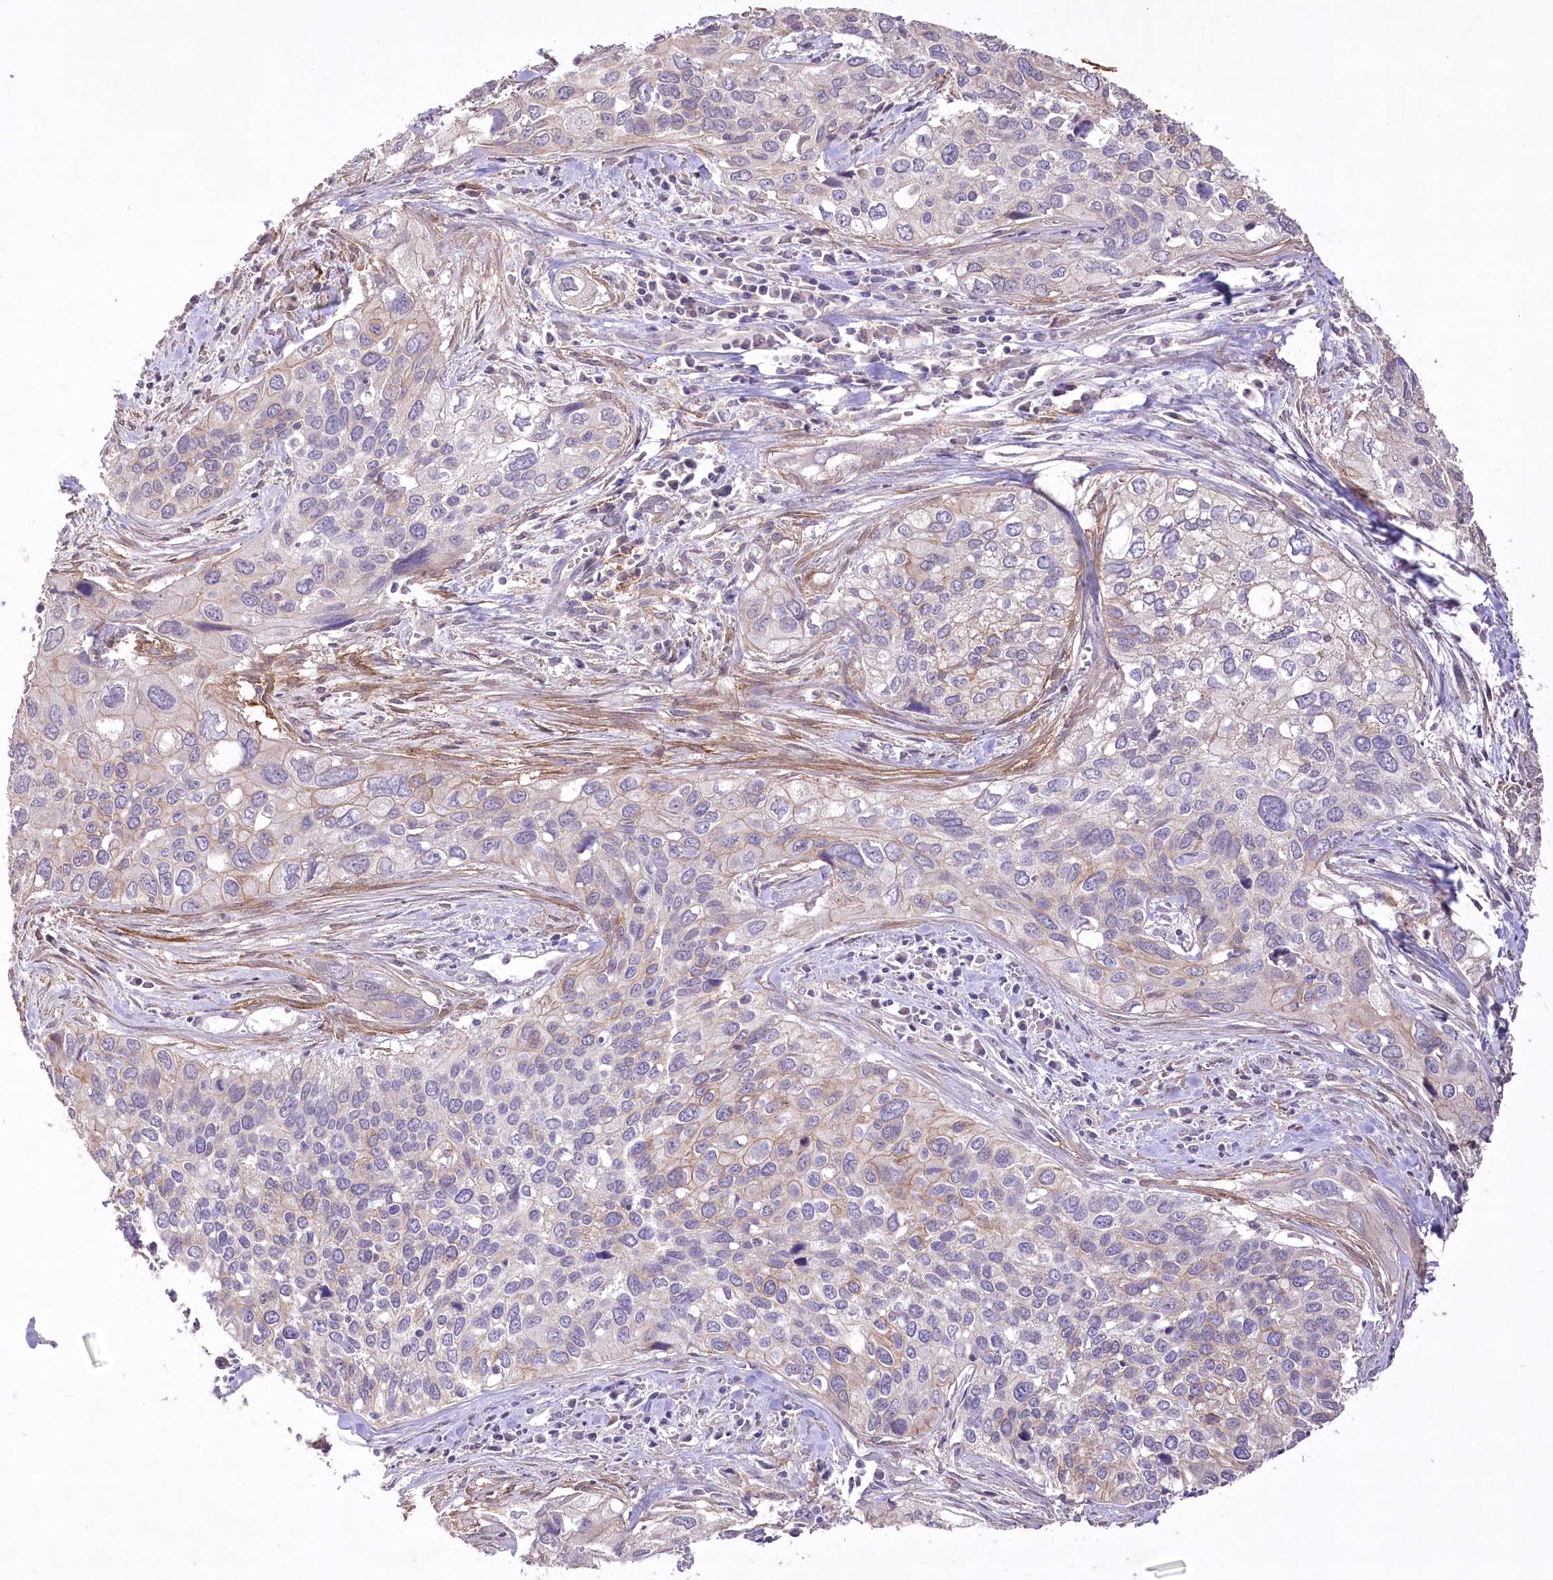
{"staining": {"intensity": "weak", "quantity": "<25%", "location": "cytoplasmic/membranous"}, "tissue": "cervical cancer", "cell_type": "Tumor cells", "image_type": "cancer", "snomed": [{"axis": "morphology", "description": "Squamous cell carcinoma, NOS"}, {"axis": "topography", "description": "Cervix"}], "caption": "This is an immunohistochemistry (IHC) histopathology image of human cervical cancer. There is no staining in tumor cells.", "gene": "ENPP1", "patient": {"sex": "female", "age": 55}}